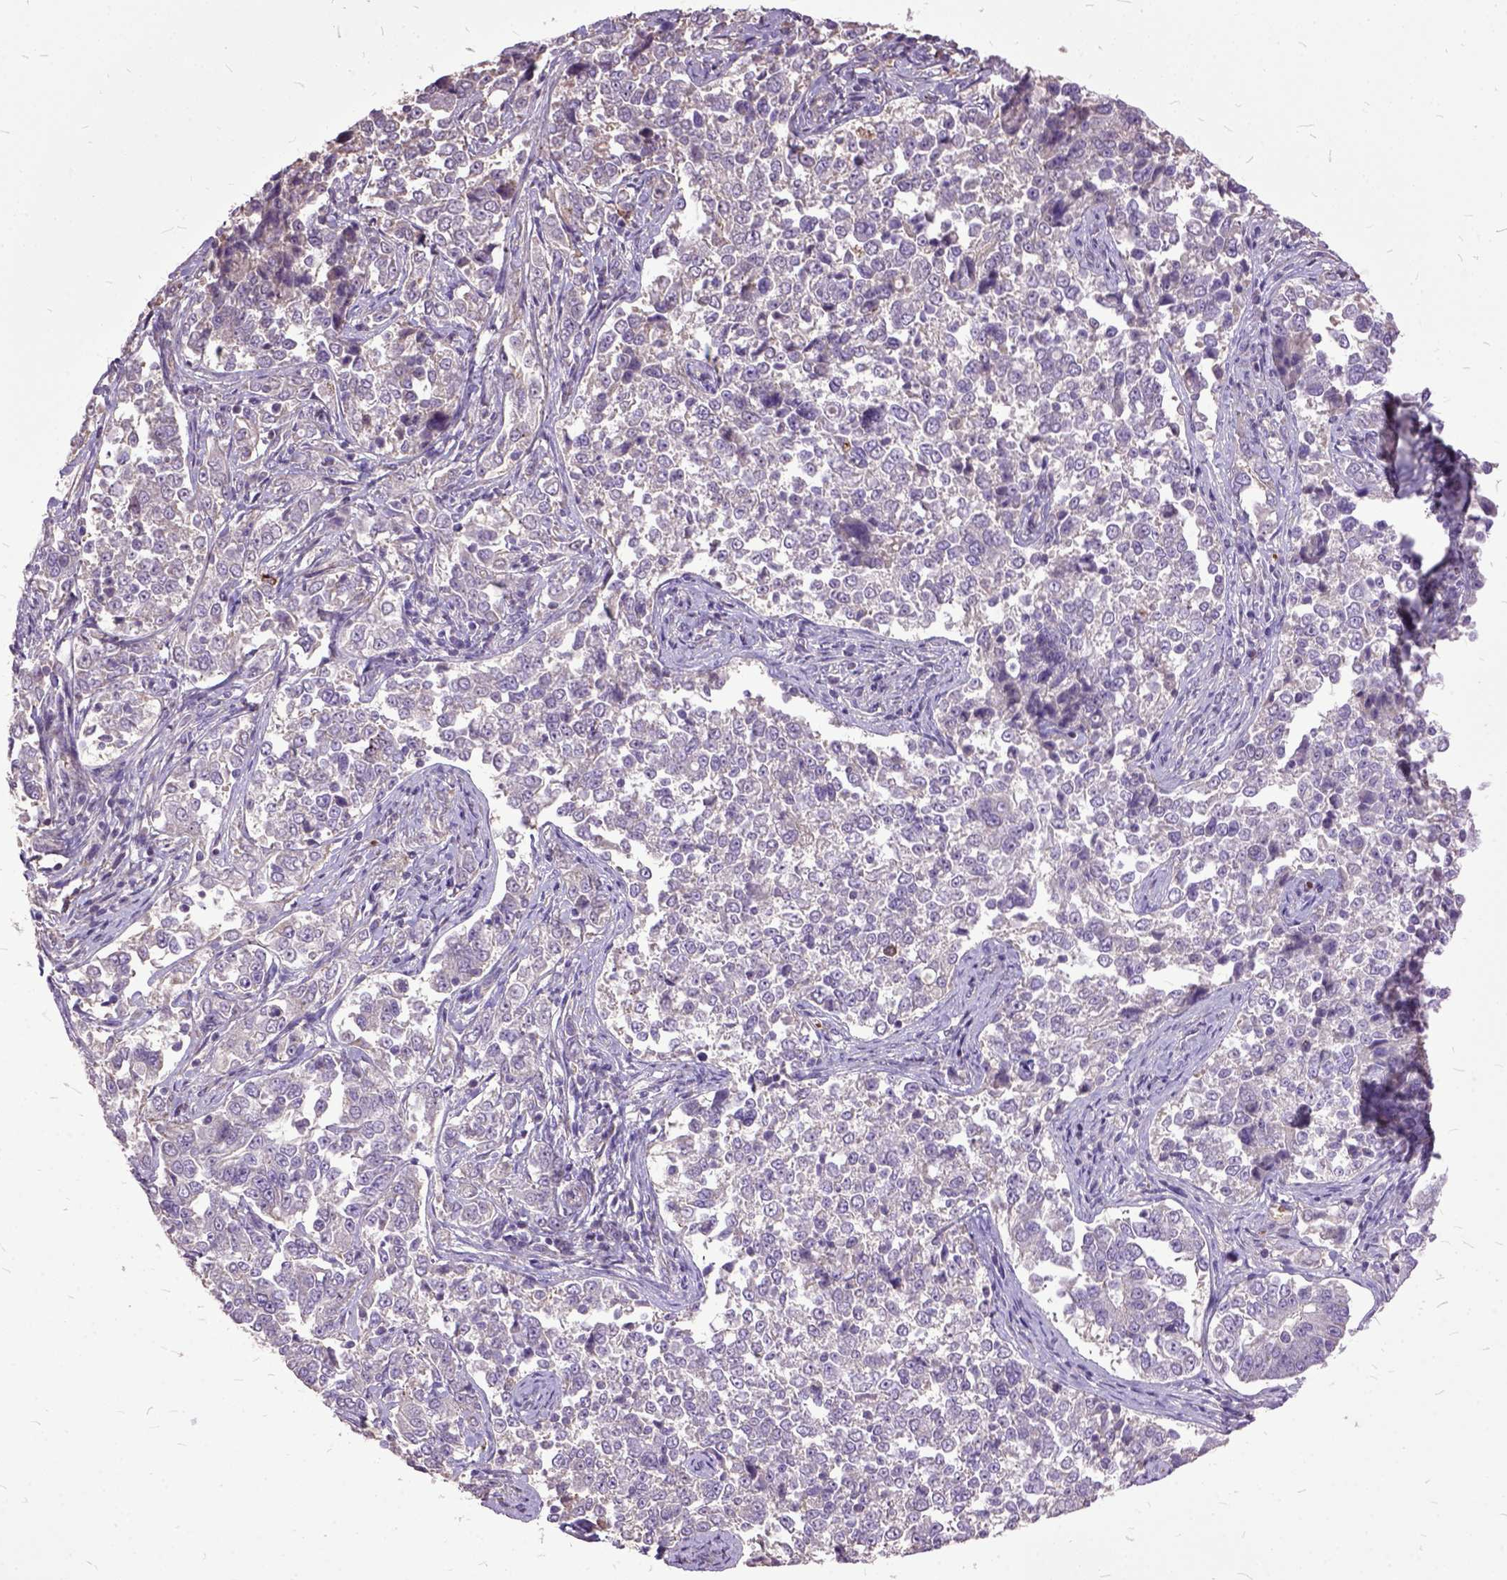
{"staining": {"intensity": "negative", "quantity": "none", "location": "none"}, "tissue": "endometrial cancer", "cell_type": "Tumor cells", "image_type": "cancer", "snomed": [{"axis": "morphology", "description": "Adenocarcinoma, NOS"}, {"axis": "topography", "description": "Endometrium"}], "caption": "DAB (3,3'-diaminobenzidine) immunohistochemical staining of endometrial cancer (adenocarcinoma) reveals no significant positivity in tumor cells.", "gene": "AREG", "patient": {"sex": "female", "age": 43}}